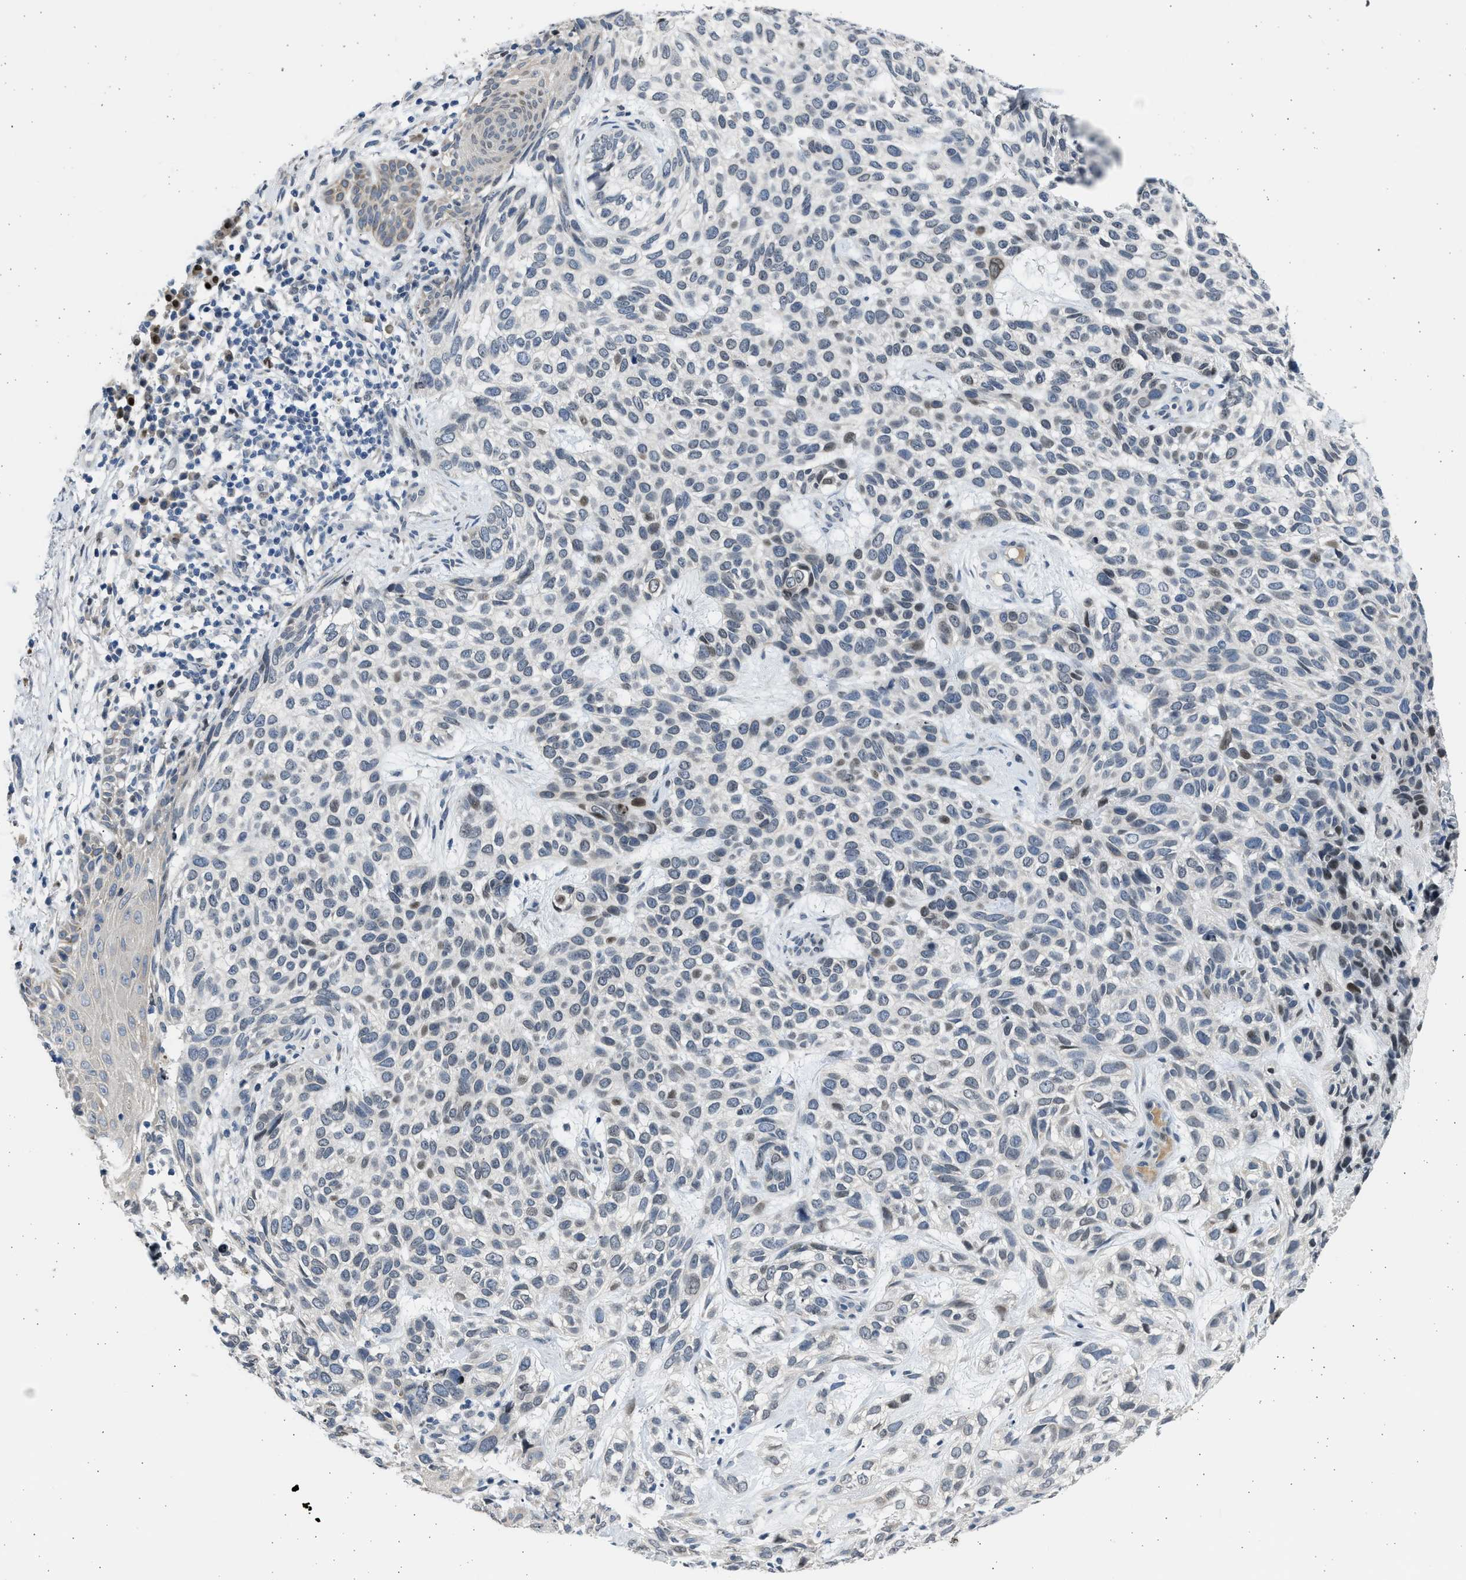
{"staining": {"intensity": "weak", "quantity": "<25%", "location": "nuclear"}, "tissue": "skin cancer", "cell_type": "Tumor cells", "image_type": "cancer", "snomed": [{"axis": "morphology", "description": "Normal tissue, NOS"}, {"axis": "morphology", "description": "Basal cell carcinoma"}, {"axis": "topography", "description": "Skin"}], "caption": "An immunohistochemistry micrograph of basal cell carcinoma (skin) is shown. There is no staining in tumor cells of basal cell carcinoma (skin). (DAB IHC with hematoxylin counter stain).", "gene": "HMGN3", "patient": {"sex": "male", "age": 79}}